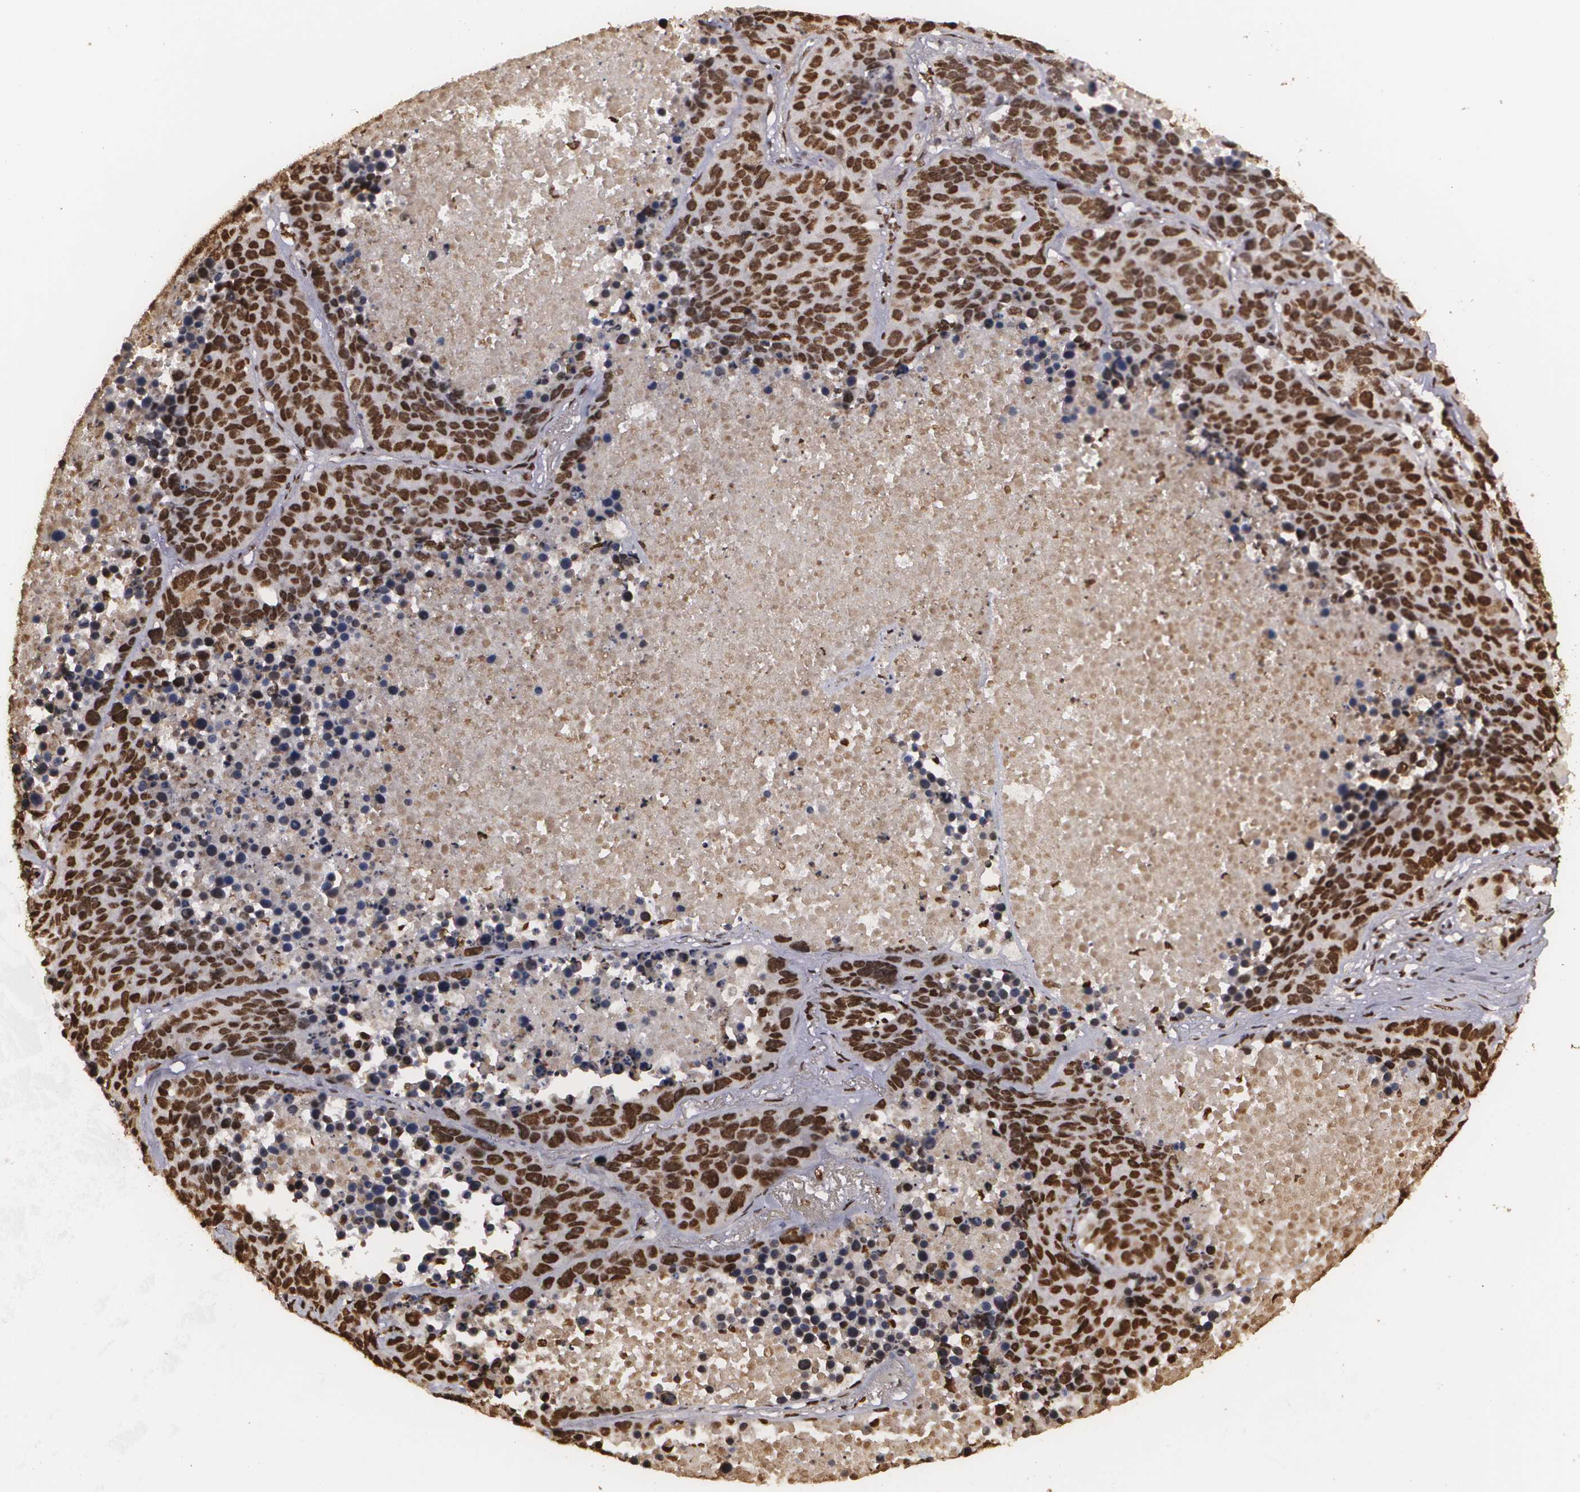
{"staining": {"intensity": "strong", "quantity": ">75%", "location": "nuclear"}, "tissue": "lung cancer", "cell_type": "Tumor cells", "image_type": "cancer", "snomed": [{"axis": "morphology", "description": "Carcinoid, malignant, NOS"}, {"axis": "topography", "description": "Lung"}], "caption": "An image of human lung cancer (malignant carcinoid) stained for a protein shows strong nuclear brown staining in tumor cells.", "gene": "RCOR1", "patient": {"sex": "male", "age": 60}}